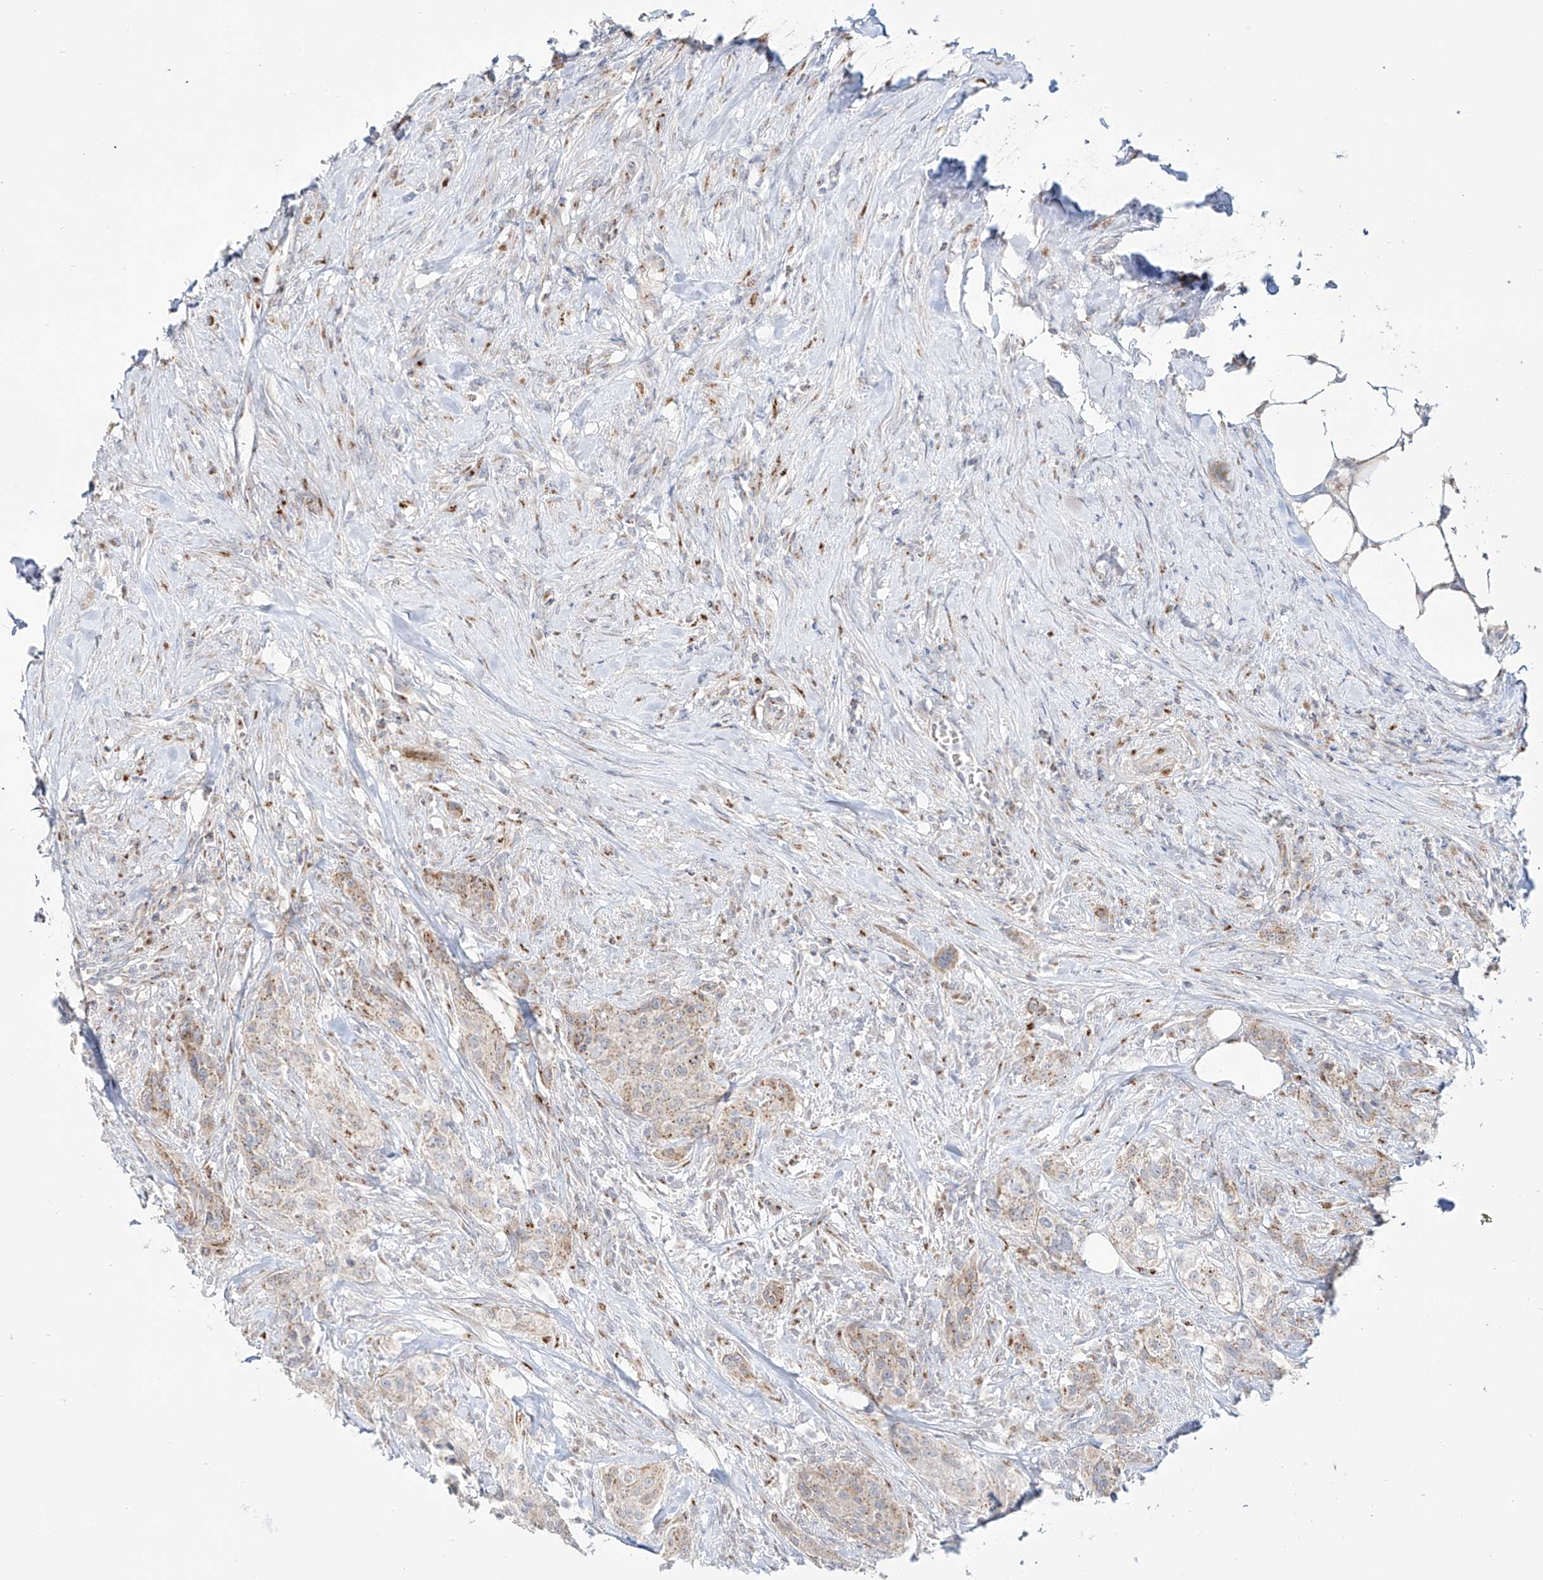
{"staining": {"intensity": "weak", "quantity": "25%-75%", "location": "cytoplasmic/membranous"}, "tissue": "urothelial cancer", "cell_type": "Tumor cells", "image_type": "cancer", "snomed": [{"axis": "morphology", "description": "Urothelial carcinoma, High grade"}, {"axis": "topography", "description": "Urinary bladder"}], "caption": "Immunohistochemical staining of urothelial carcinoma (high-grade) displays weak cytoplasmic/membranous protein positivity in about 25%-75% of tumor cells. (Brightfield microscopy of DAB IHC at high magnification).", "gene": "BSDC1", "patient": {"sex": "male", "age": 35}}